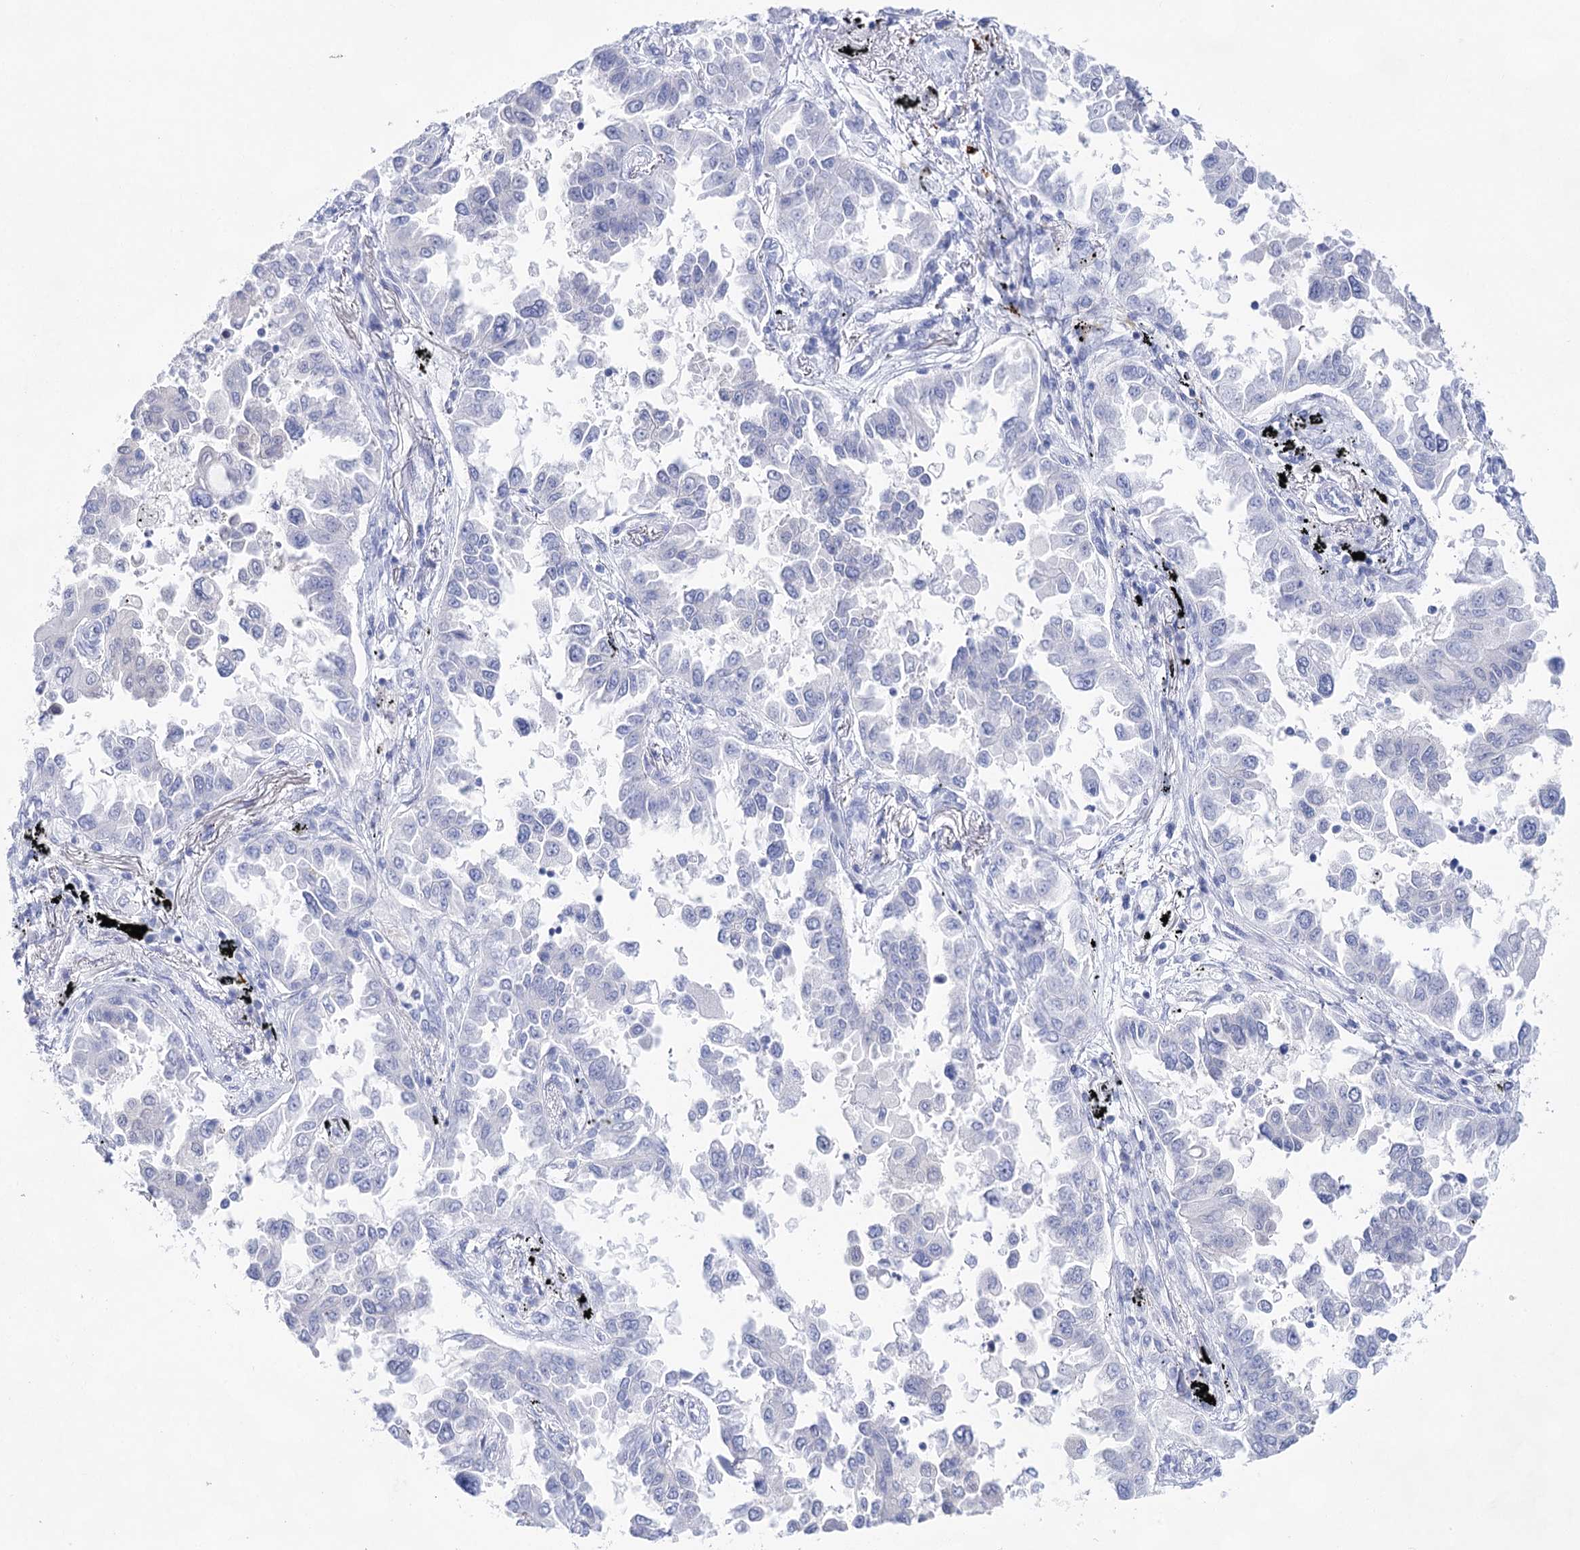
{"staining": {"intensity": "negative", "quantity": "none", "location": "none"}, "tissue": "lung cancer", "cell_type": "Tumor cells", "image_type": "cancer", "snomed": [{"axis": "morphology", "description": "Adenocarcinoma, NOS"}, {"axis": "topography", "description": "Lung"}], "caption": "Adenocarcinoma (lung) was stained to show a protein in brown. There is no significant positivity in tumor cells. (Immunohistochemistry (ihc), brightfield microscopy, high magnification).", "gene": "LALBA", "patient": {"sex": "female", "age": 67}}